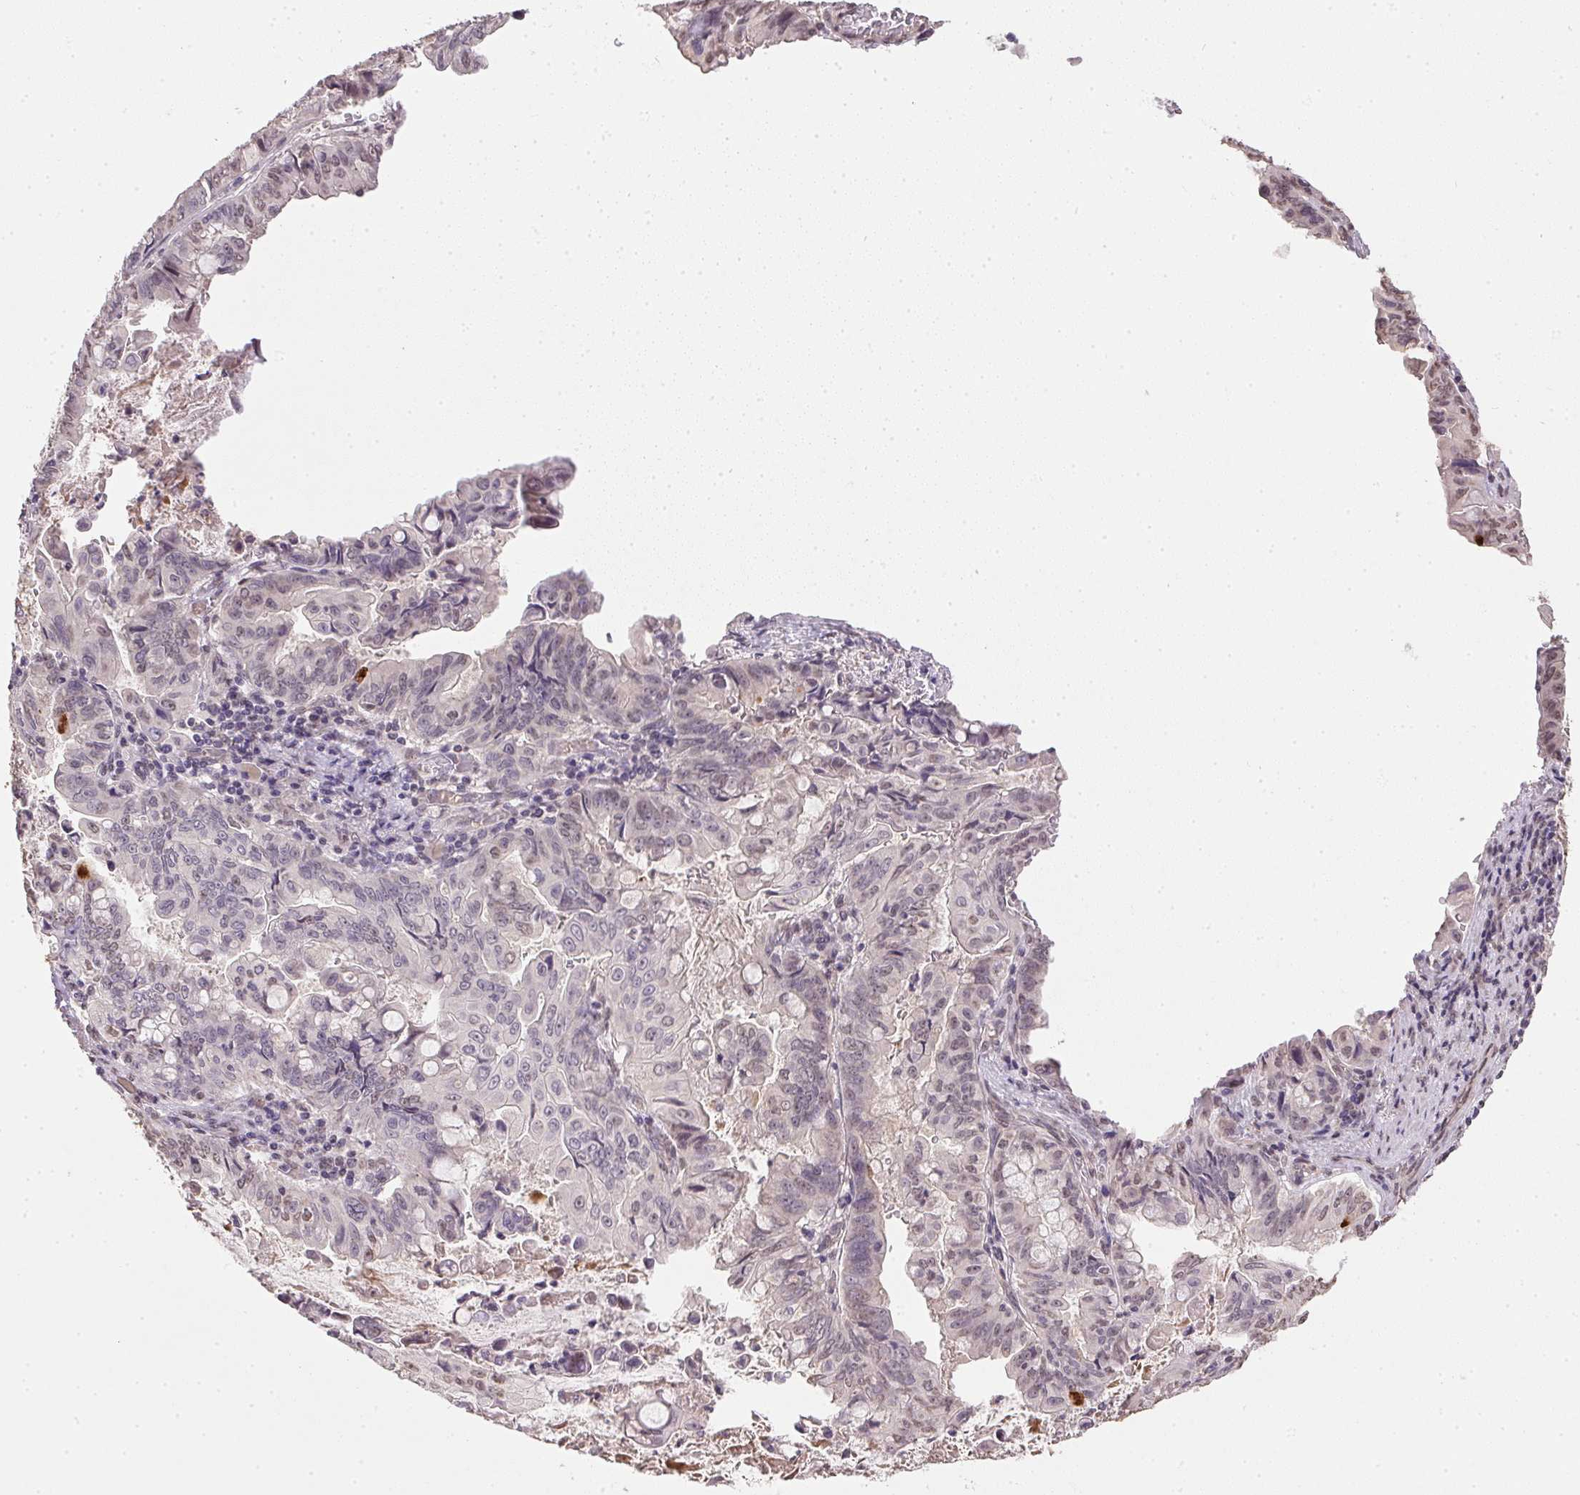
{"staining": {"intensity": "negative", "quantity": "none", "location": "none"}, "tissue": "stomach cancer", "cell_type": "Tumor cells", "image_type": "cancer", "snomed": [{"axis": "morphology", "description": "Adenocarcinoma, NOS"}, {"axis": "topography", "description": "Stomach, upper"}], "caption": "The immunohistochemistry histopathology image has no significant expression in tumor cells of stomach cancer (adenocarcinoma) tissue. Nuclei are stained in blue.", "gene": "PPP4R4", "patient": {"sex": "male", "age": 80}}